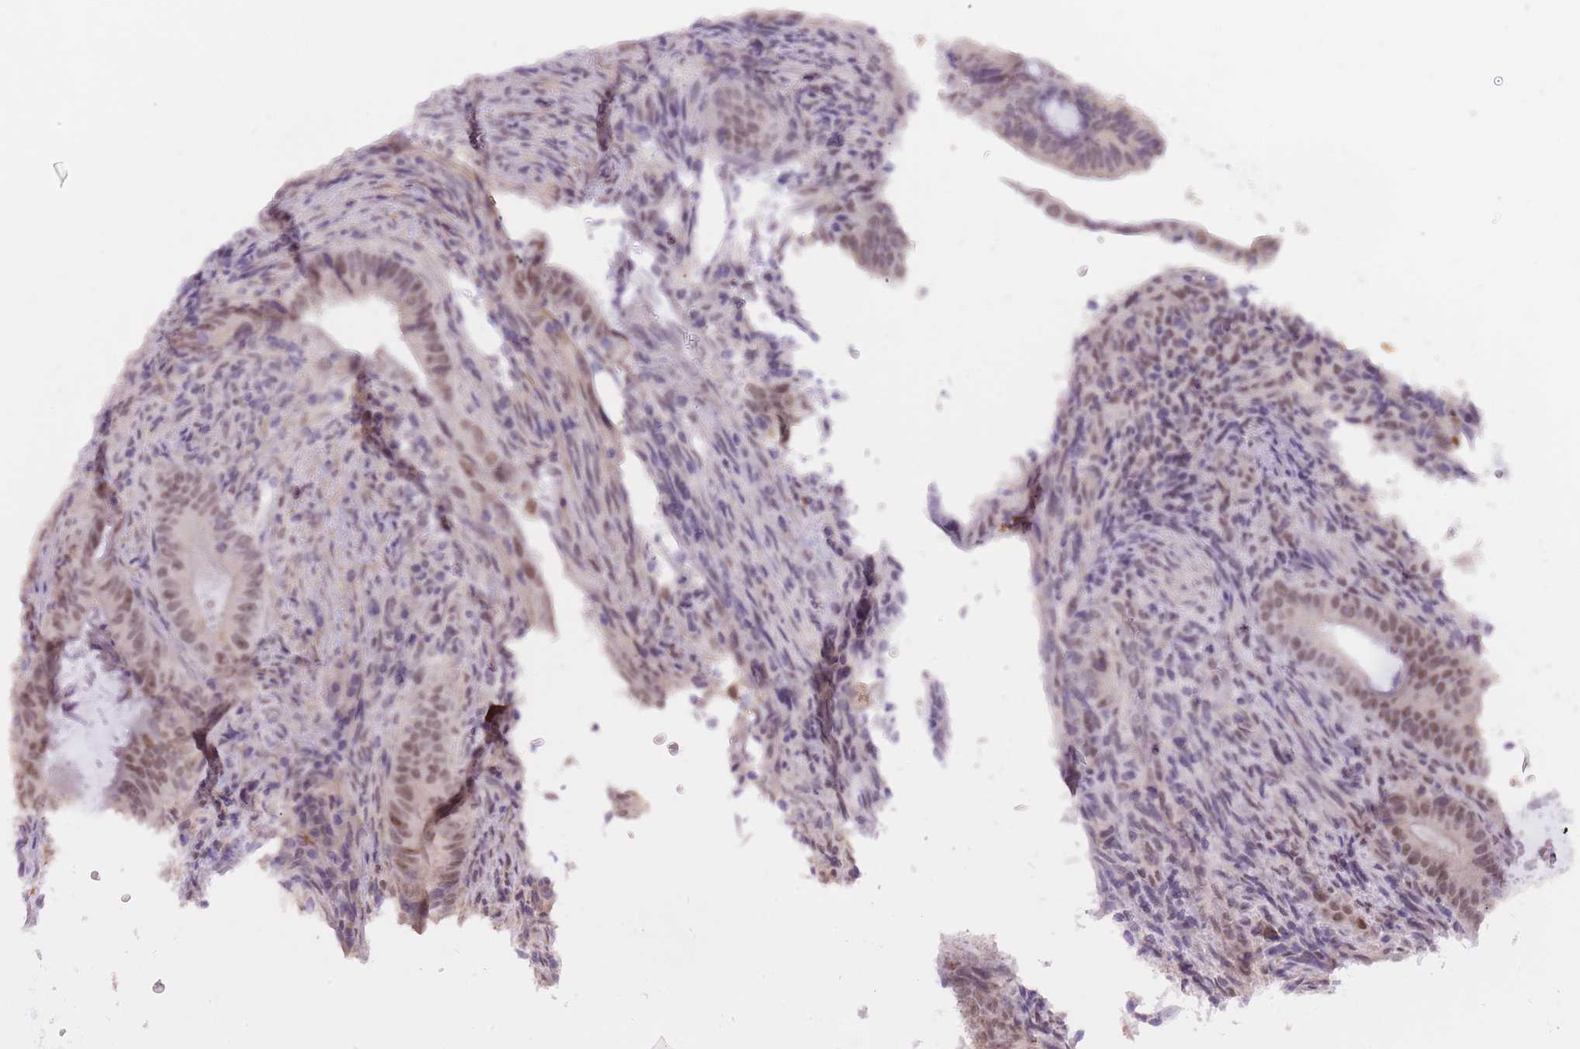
{"staining": {"intensity": "moderate", "quantity": ">75%", "location": "nuclear"}, "tissue": "colorectal cancer", "cell_type": "Tumor cells", "image_type": "cancer", "snomed": [{"axis": "morphology", "description": "Adenocarcinoma, NOS"}, {"axis": "topography", "description": "Colon"}], "caption": "Human adenocarcinoma (colorectal) stained with a protein marker displays moderate staining in tumor cells.", "gene": "TIGD1", "patient": {"sex": "female", "age": 43}}